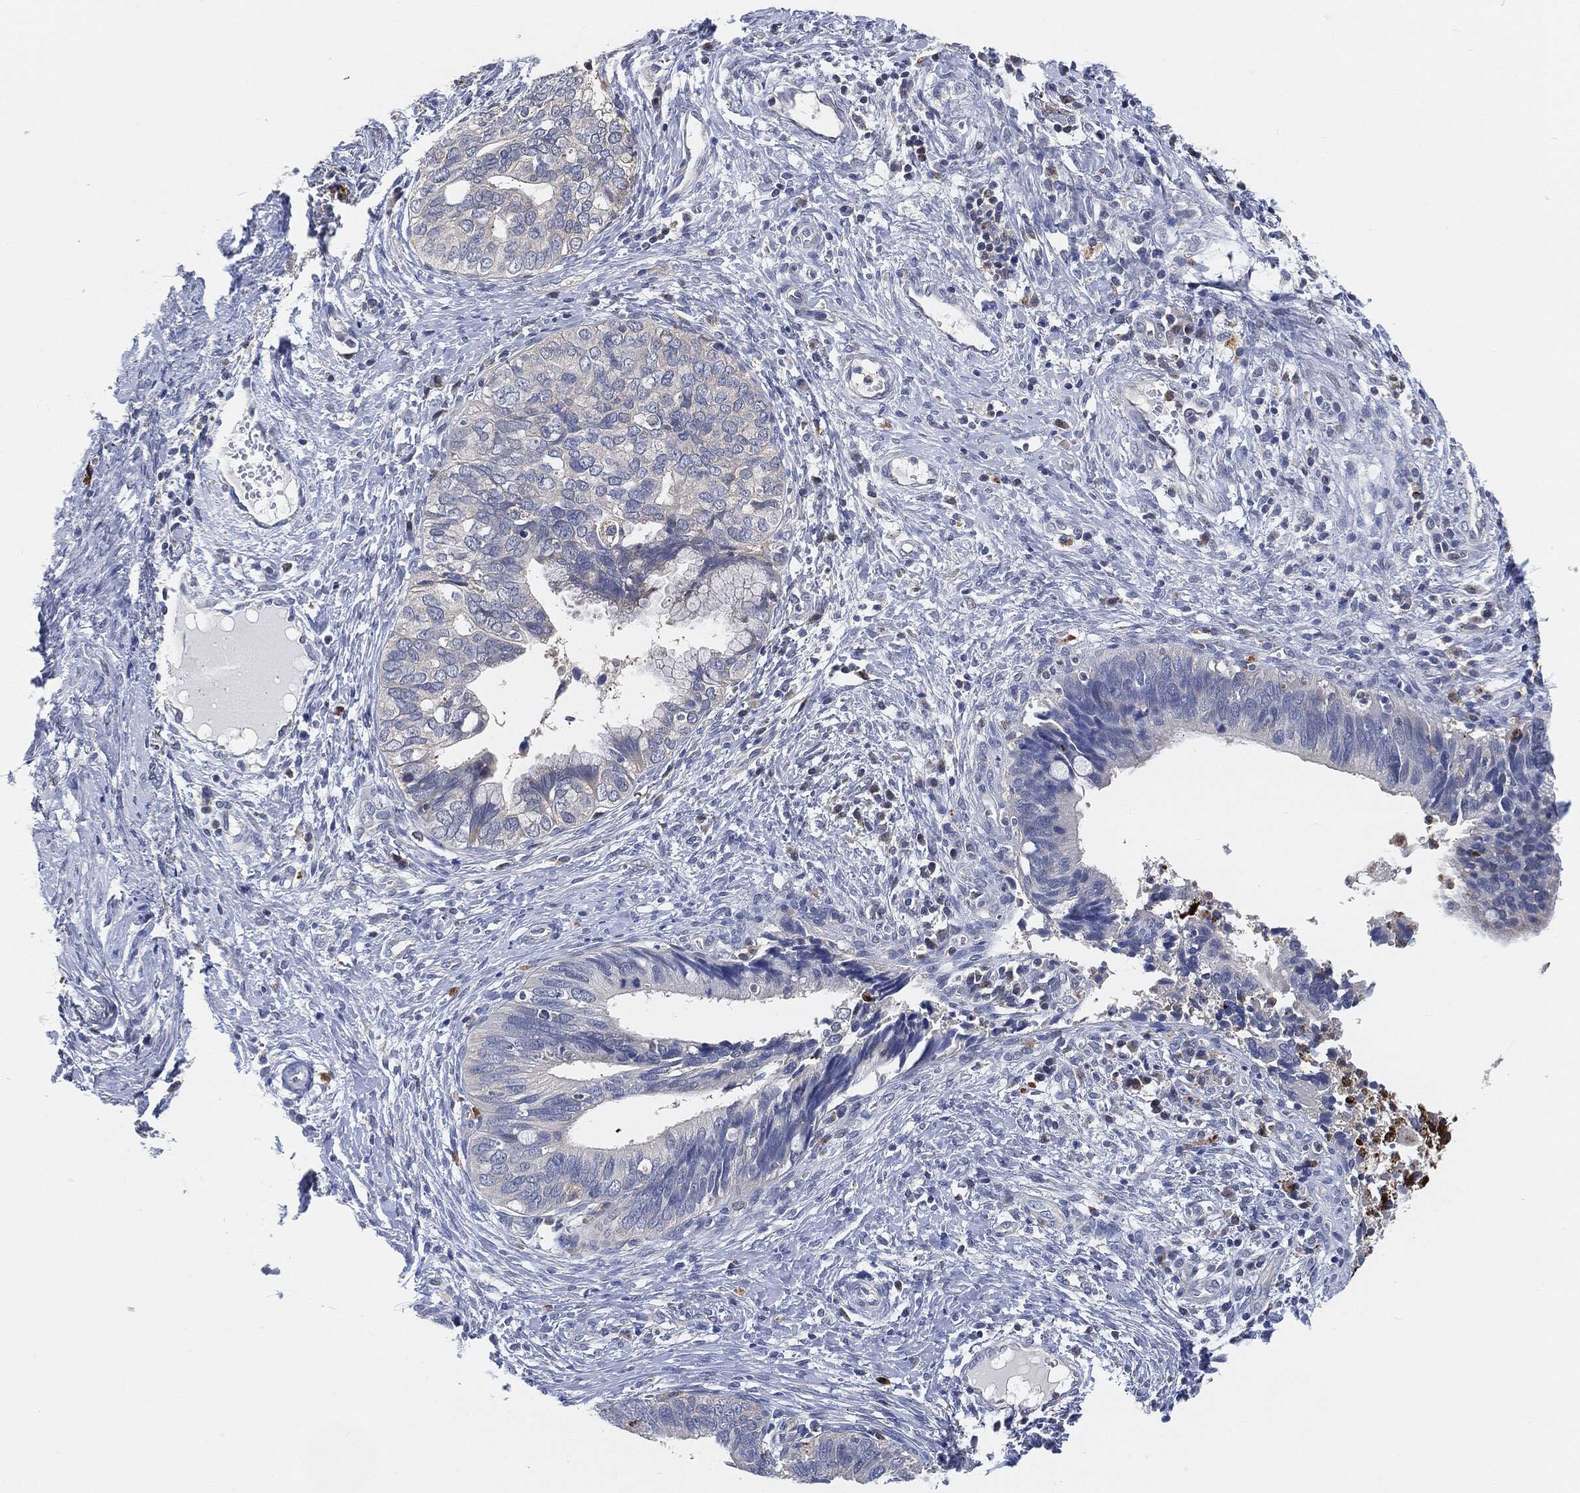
{"staining": {"intensity": "negative", "quantity": "none", "location": "none"}, "tissue": "cervical cancer", "cell_type": "Tumor cells", "image_type": "cancer", "snomed": [{"axis": "morphology", "description": "Adenocarcinoma, NOS"}, {"axis": "topography", "description": "Cervix"}], "caption": "High magnification brightfield microscopy of adenocarcinoma (cervical) stained with DAB (3,3'-diaminobenzidine) (brown) and counterstained with hematoxylin (blue): tumor cells show no significant staining. (Stains: DAB immunohistochemistry with hematoxylin counter stain, Microscopy: brightfield microscopy at high magnification).", "gene": "VSIG4", "patient": {"sex": "female", "age": 42}}